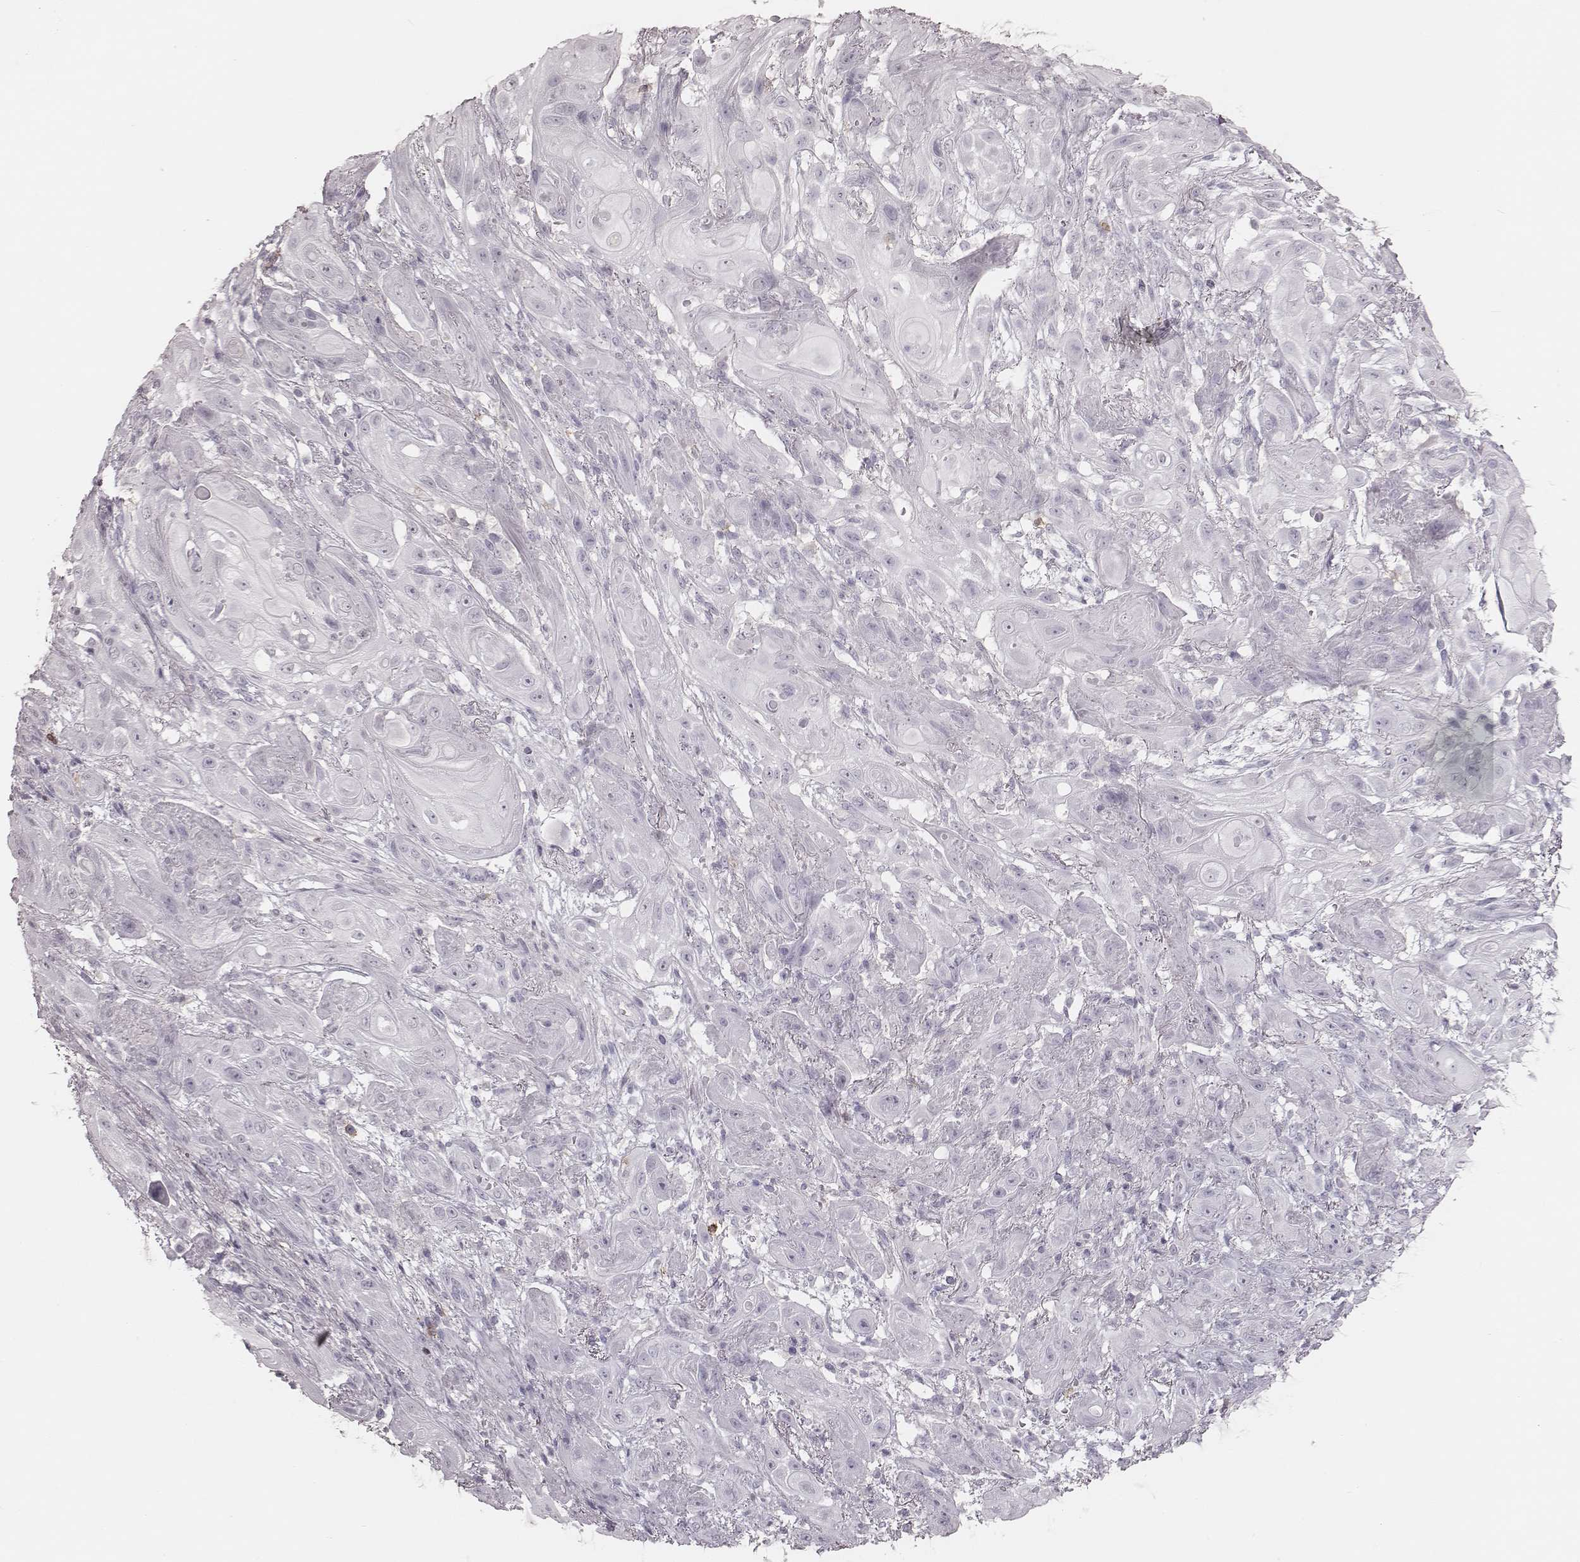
{"staining": {"intensity": "negative", "quantity": "none", "location": "none"}, "tissue": "skin cancer", "cell_type": "Tumor cells", "image_type": "cancer", "snomed": [{"axis": "morphology", "description": "Squamous cell carcinoma, NOS"}, {"axis": "topography", "description": "Skin"}], "caption": "Micrograph shows no significant protein expression in tumor cells of squamous cell carcinoma (skin).", "gene": "PDCD1", "patient": {"sex": "male", "age": 62}}